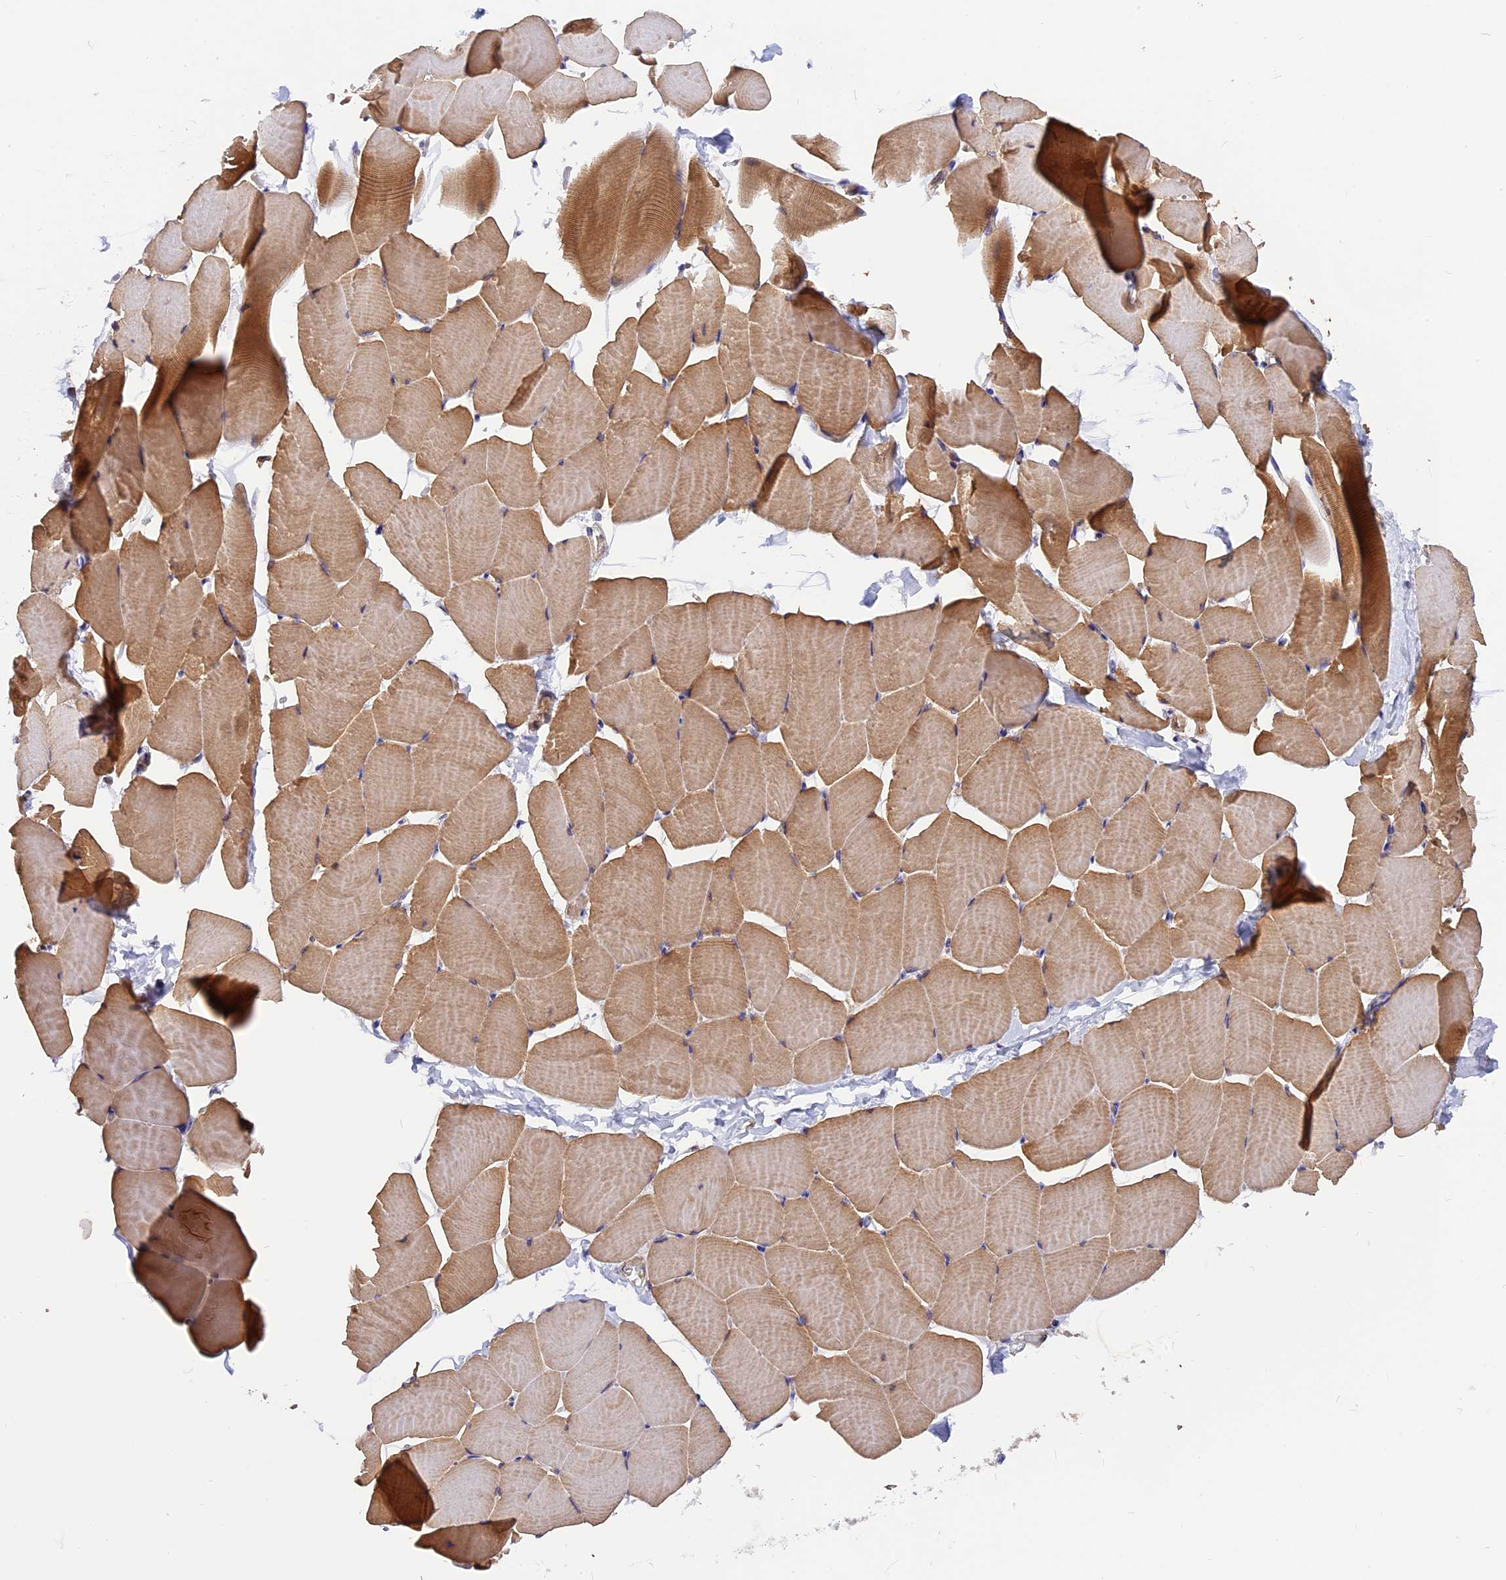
{"staining": {"intensity": "moderate", "quantity": "25%-75%", "location": "cytoplasmic/membranous"}, "tissue": "skeletal muscle", "cell_type": "Myocytes", "image_type": "normal", "snomed": [{"axis": "morphology", "description": "Normal tissue, NOS"}, {"axis": "topography", "description": "Skeletal muscle"}], "caption": "Immunohistochemistry (DAB) staining of normal skeletal muscle exhibits moderate cytoplasmic/membranous protein expression in about 25%-75% of myocytes.", "gene": "MED20", "patient": {"sex": "male", "age": 25}}